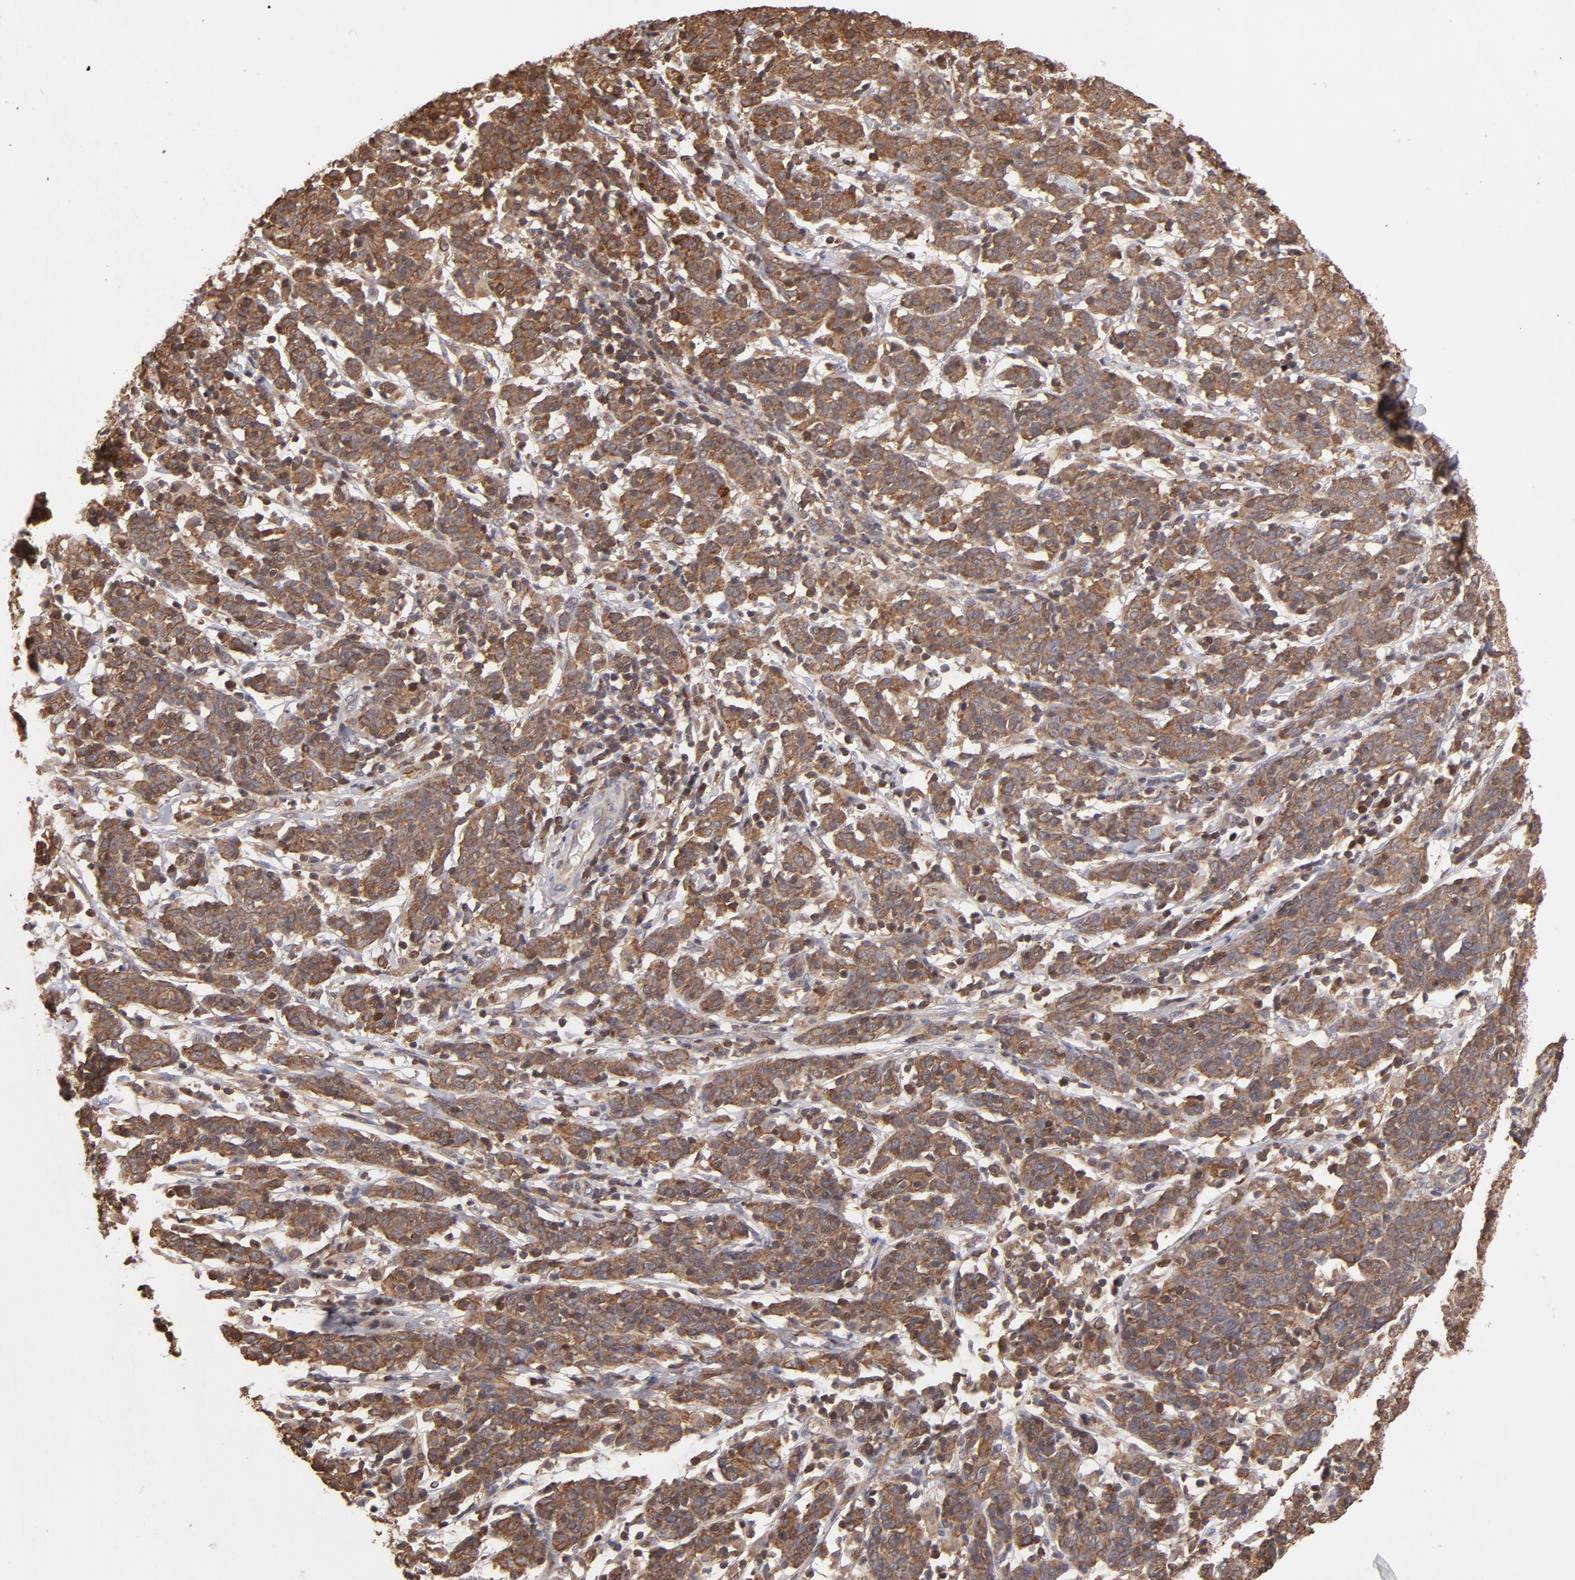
{"staining": {"intensity": "moderate", "quantity": ">75%", "location": "cytoplasmic/membranous"}, "tissue": "cervical cancer", "cell_type": "Tumor cells", "image_type": "cancer", "snomed": [{"axis": "morphology", "description": "Normal tissue, NOS"}, {"axis": "morphology", "description": "Squamous cell carcinoma, NOS"}, {"axis": "topography", "description": "Cervix"}], "caption": "This is a photomicrograph of immunohistochemistry staining of cervical cancer (squamous cell carcinoma), which shows moderate expression in the cytoplasmic/membranous of tumor cells.", "gene": "RPS6KA6", "patient": {"sex": "female", "age": 67}}